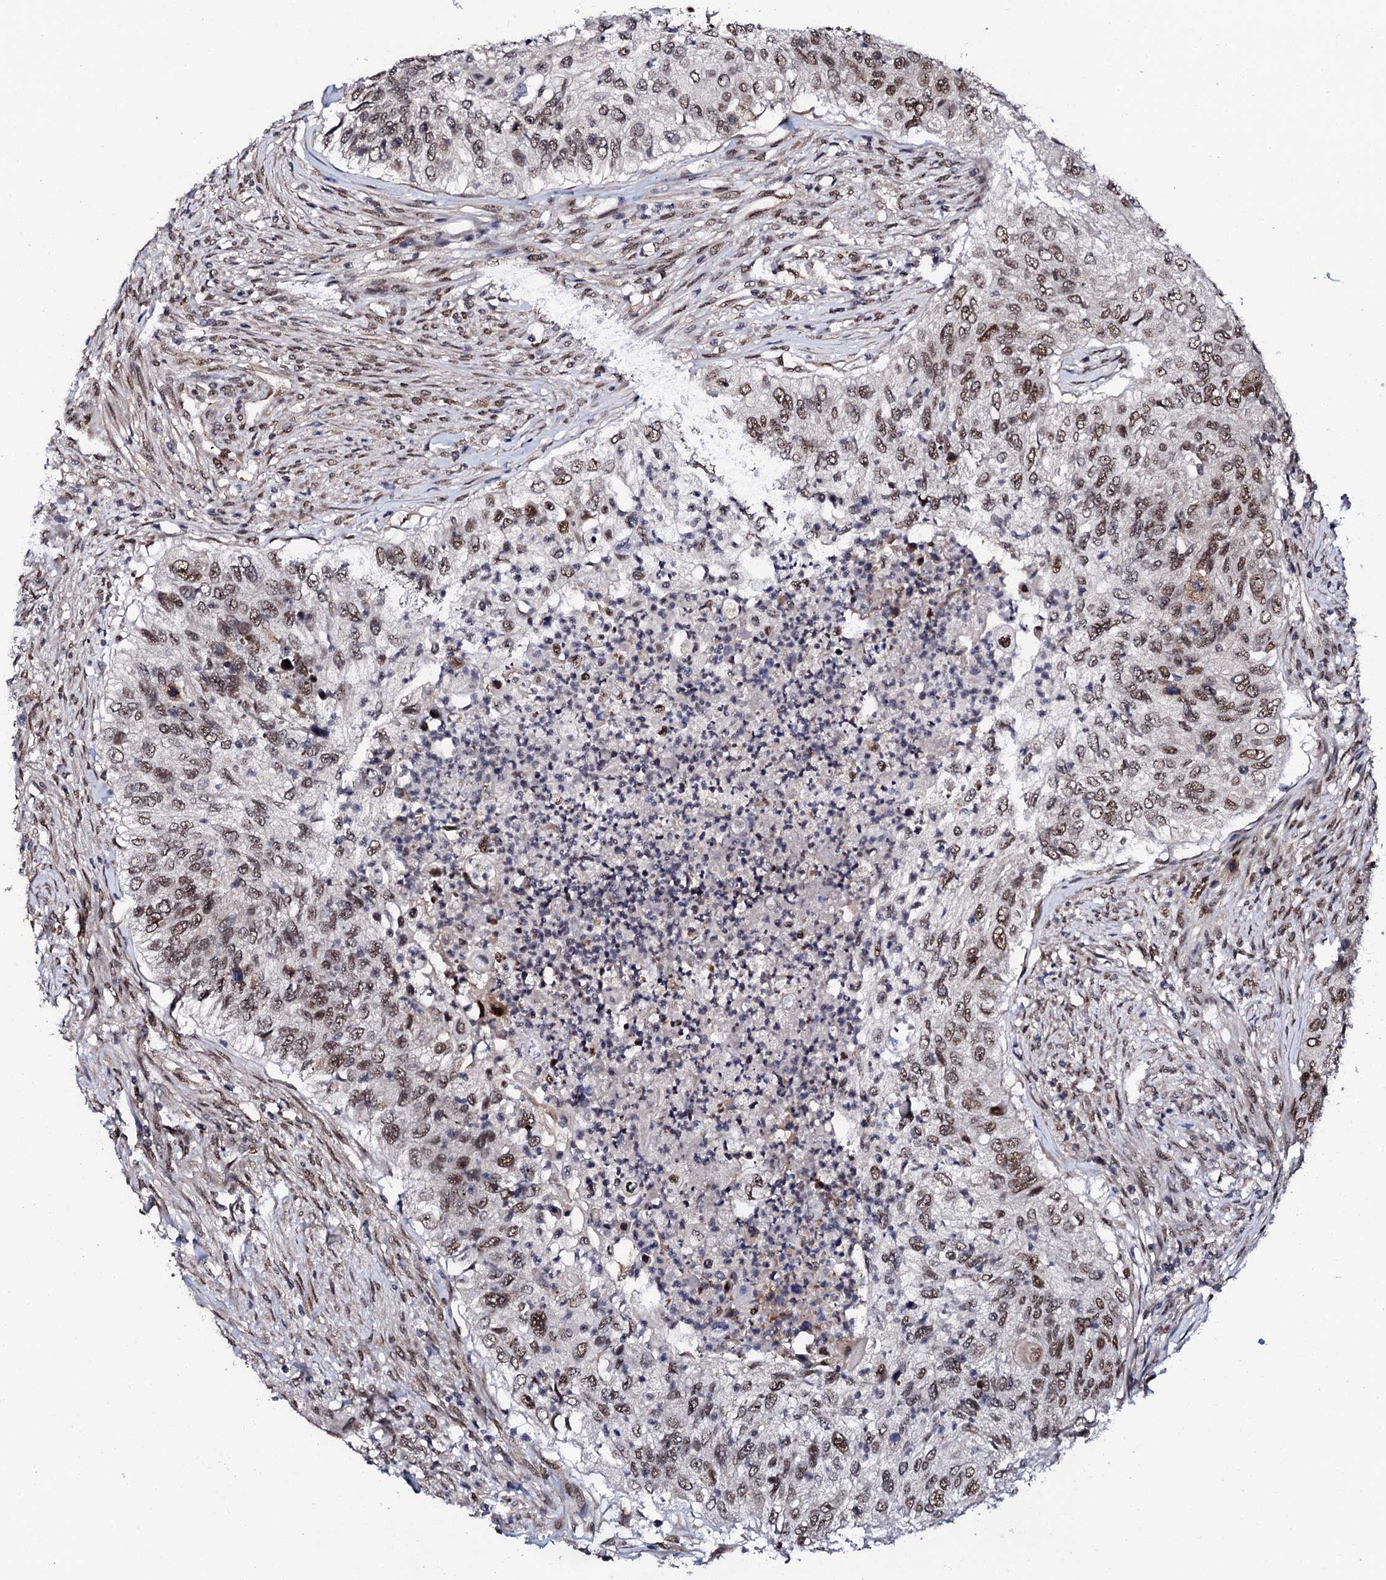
{"staining": {"intensity": "moderate", "quantity": ">75%", "location": "nuclear"}, "tissue": "urothelial cancer", "cell_type": "Tumor cells", "image_type": "cancer", "snomed": [{"axis": "morphology", "description": "Urothelial carcinoma, High grade"}, {"axis": "topography", "description": "Urinary bladder"}], "caption": "Urothelial carcinoma (high-grade) stained for a protein displays moderate nuclear positivity in tumor cells.", "gene": "CSTF3", "patient": {"sex": "female", "age": 60}}